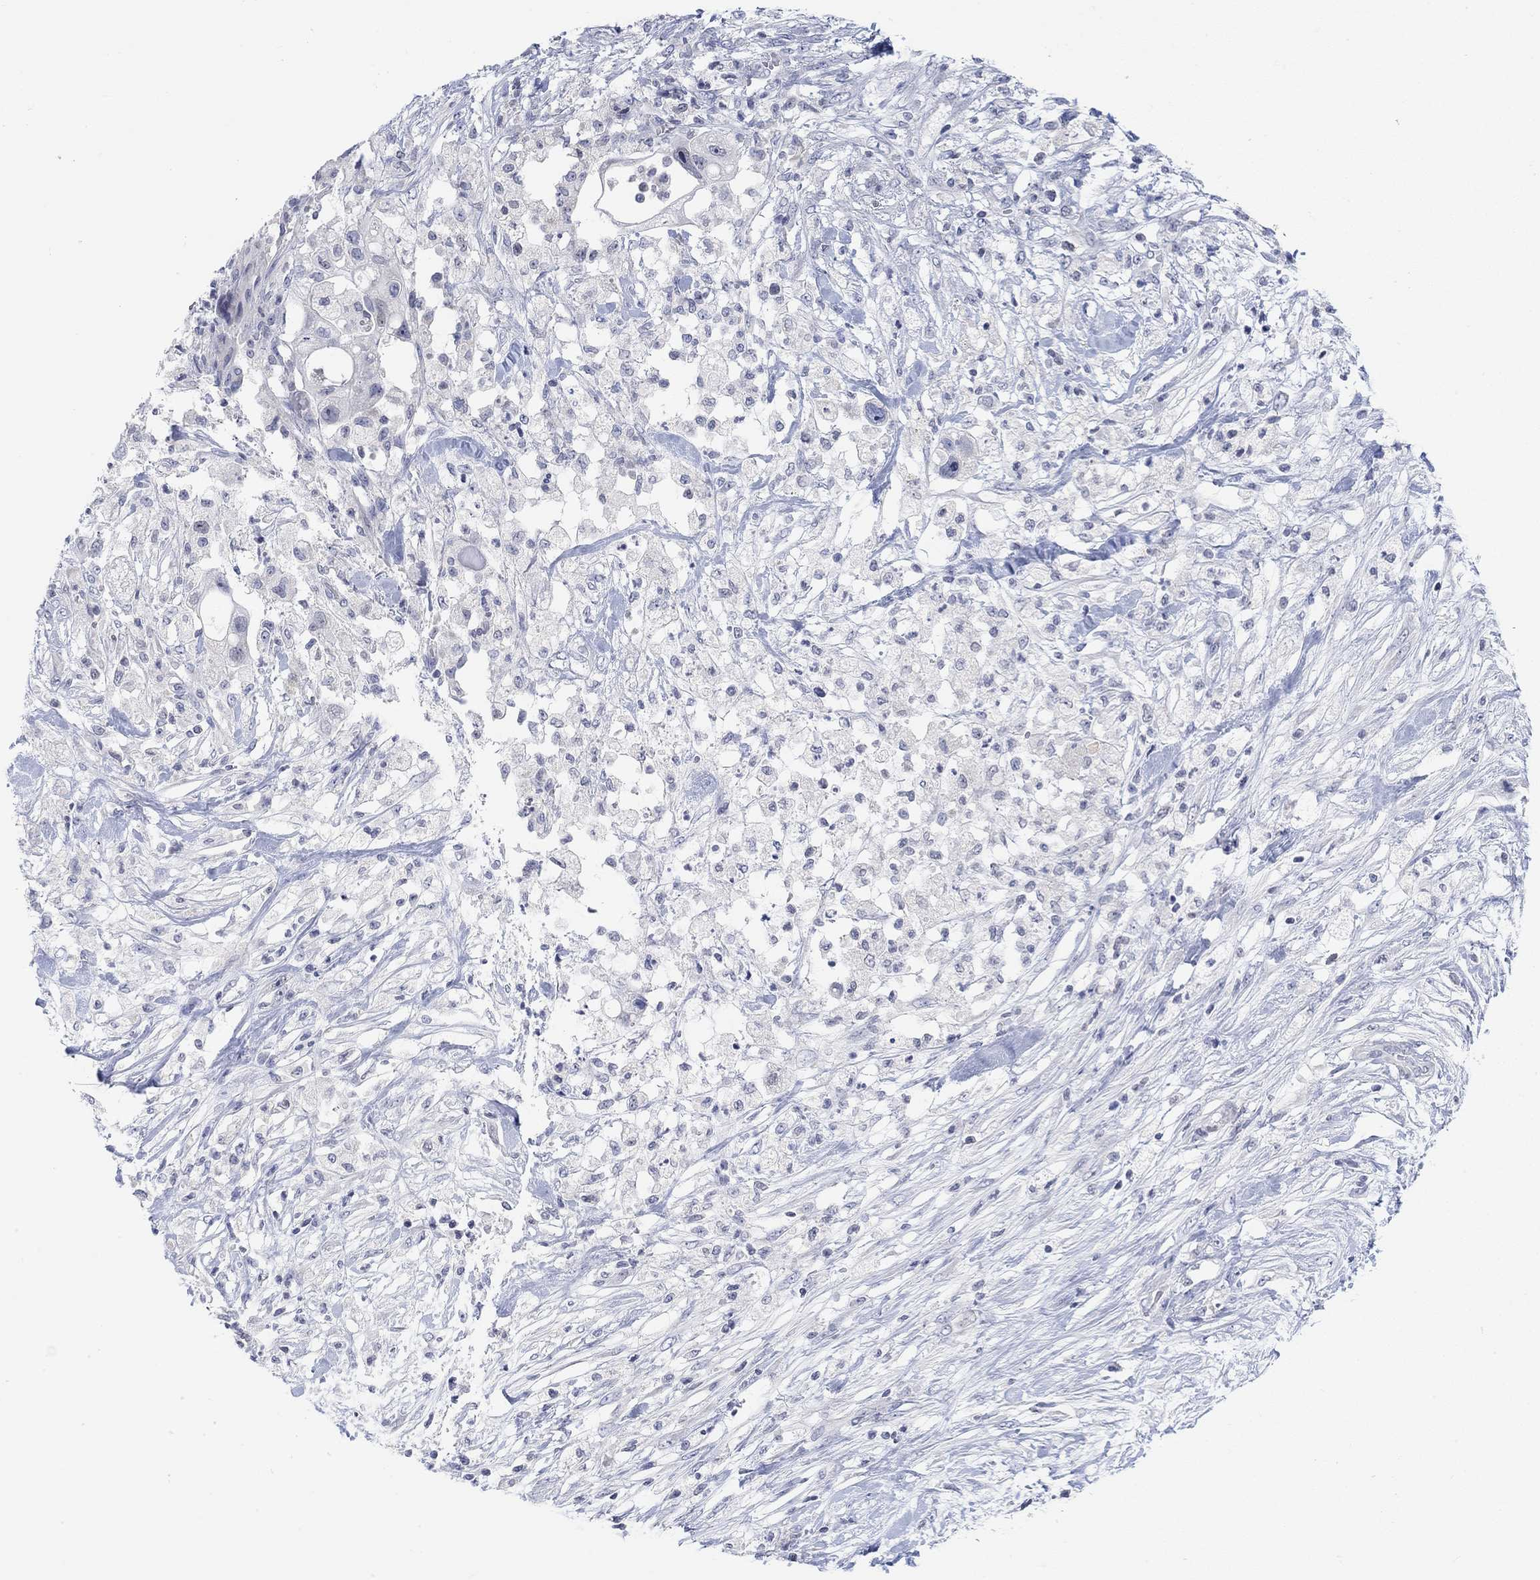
{"staining": {"intensity": "negative", "quantity": "none", "location": "none"}, "tissue": "pancreatic cancer", "cell_type": "Tumor cells", "image_type": "cancer", "snomed": [{"axis": "morphology", "description": "Adenocarcinoma, NOS"}, {"axis": "topography", "description": "Pancreas"}], "caption": "Adenocarcinoma (pancreatic) stained for a protein using immunohistochemistry (IHC) displays no staining tumor cells.", "gene": "ATP6V1E2", "patient": {"sex": "female", "age": 72}}